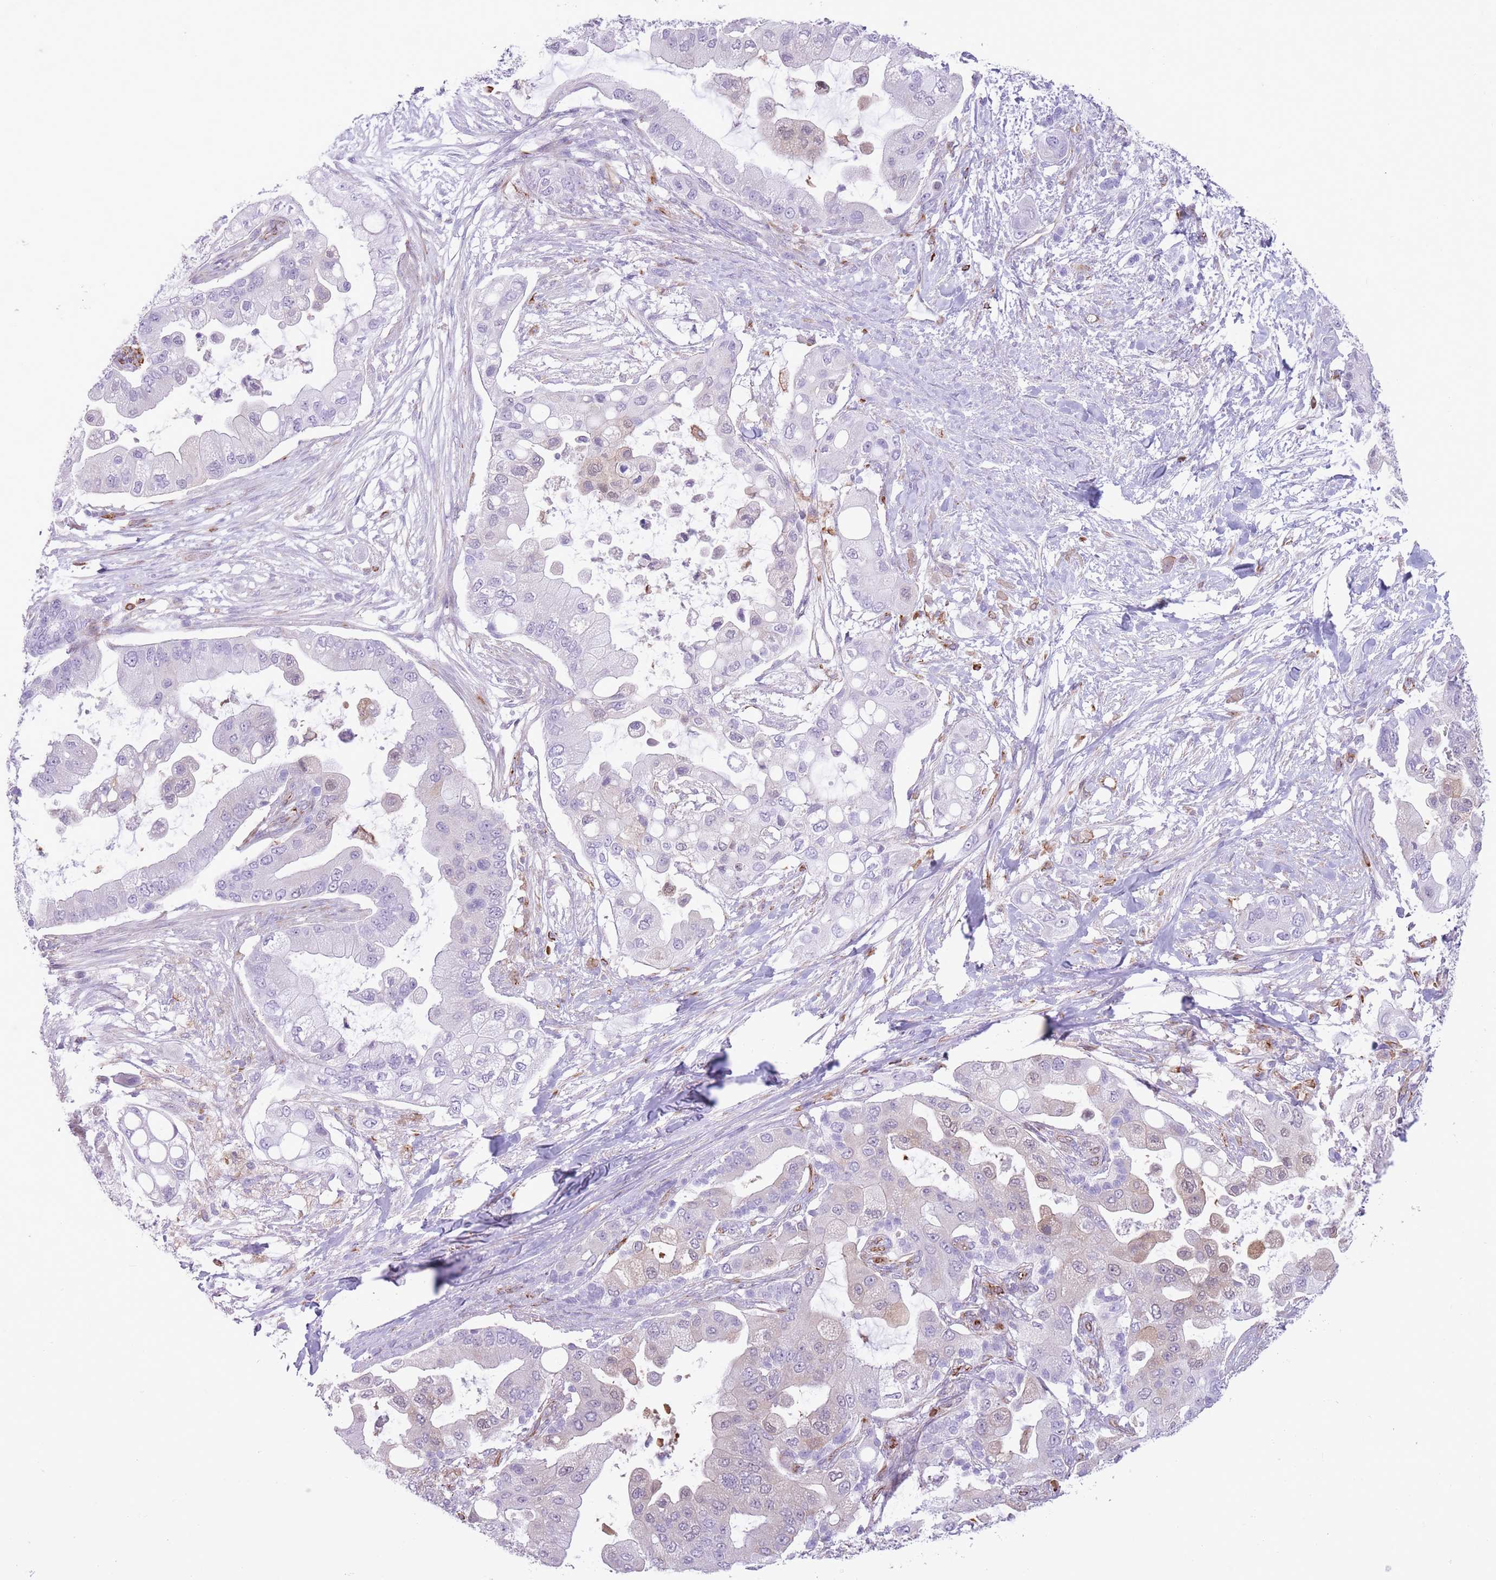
{"staining": {"intensity": "negative", "quantity": "none", "location": "none"}, "tissue": "pancreatic cancer", "cell_type": "Tumor cells", "image_type": "cancer", "snomed": [{"axis": "morphology", "description": "Adenocarcinoma, NOS"}, {"axis": "topography", "description": "Pancreas"}], "caption": "Immunohistochemical staining of human pancreatic cancer shows no significant staining in tumor cells.", "gene": "PTCD1", "patient": {"sex": "male", "age": 57}}